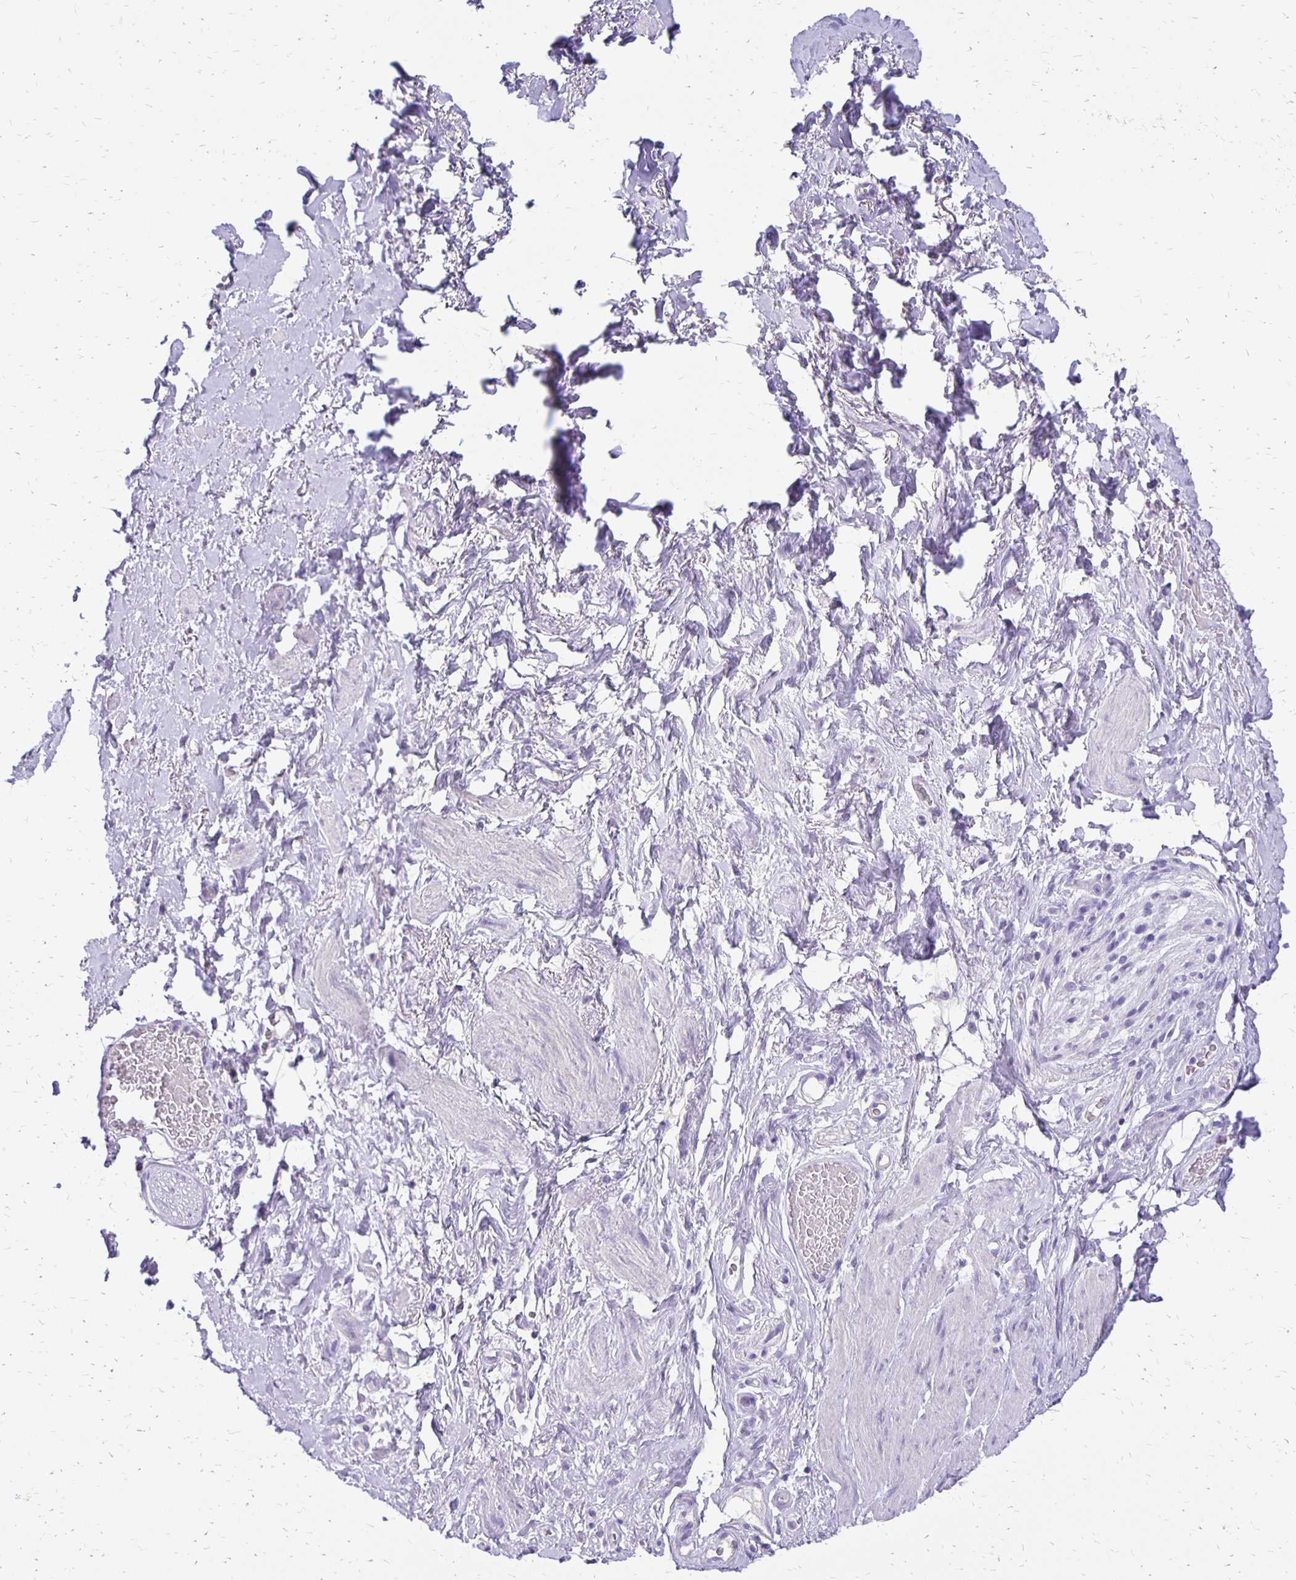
{"staining": {"intensity": "negative", "quantity": "none", "location": "none"}, "tissue": "adipose tissue", "cell_type": "Adipocytes", "image_type": "normal", "snomed": [{"axis": "morphology", "description": "Normal tissue, NOS"}, {"axis": "topography", "description": "Vagina"}, {"axis": "topography", "description": "Peripheral nerve tissue"}], "caption": "Immunohistochemistry (IHC) micrograph of normal adipose tissue: human adipose tissue stained with DAB exhibits no significant protein expression in adipocytes. (DAB immunohistochemistry, high magnification).", "gene": "ANKRD45", "patient": {"sex": "female", "age": 71}}